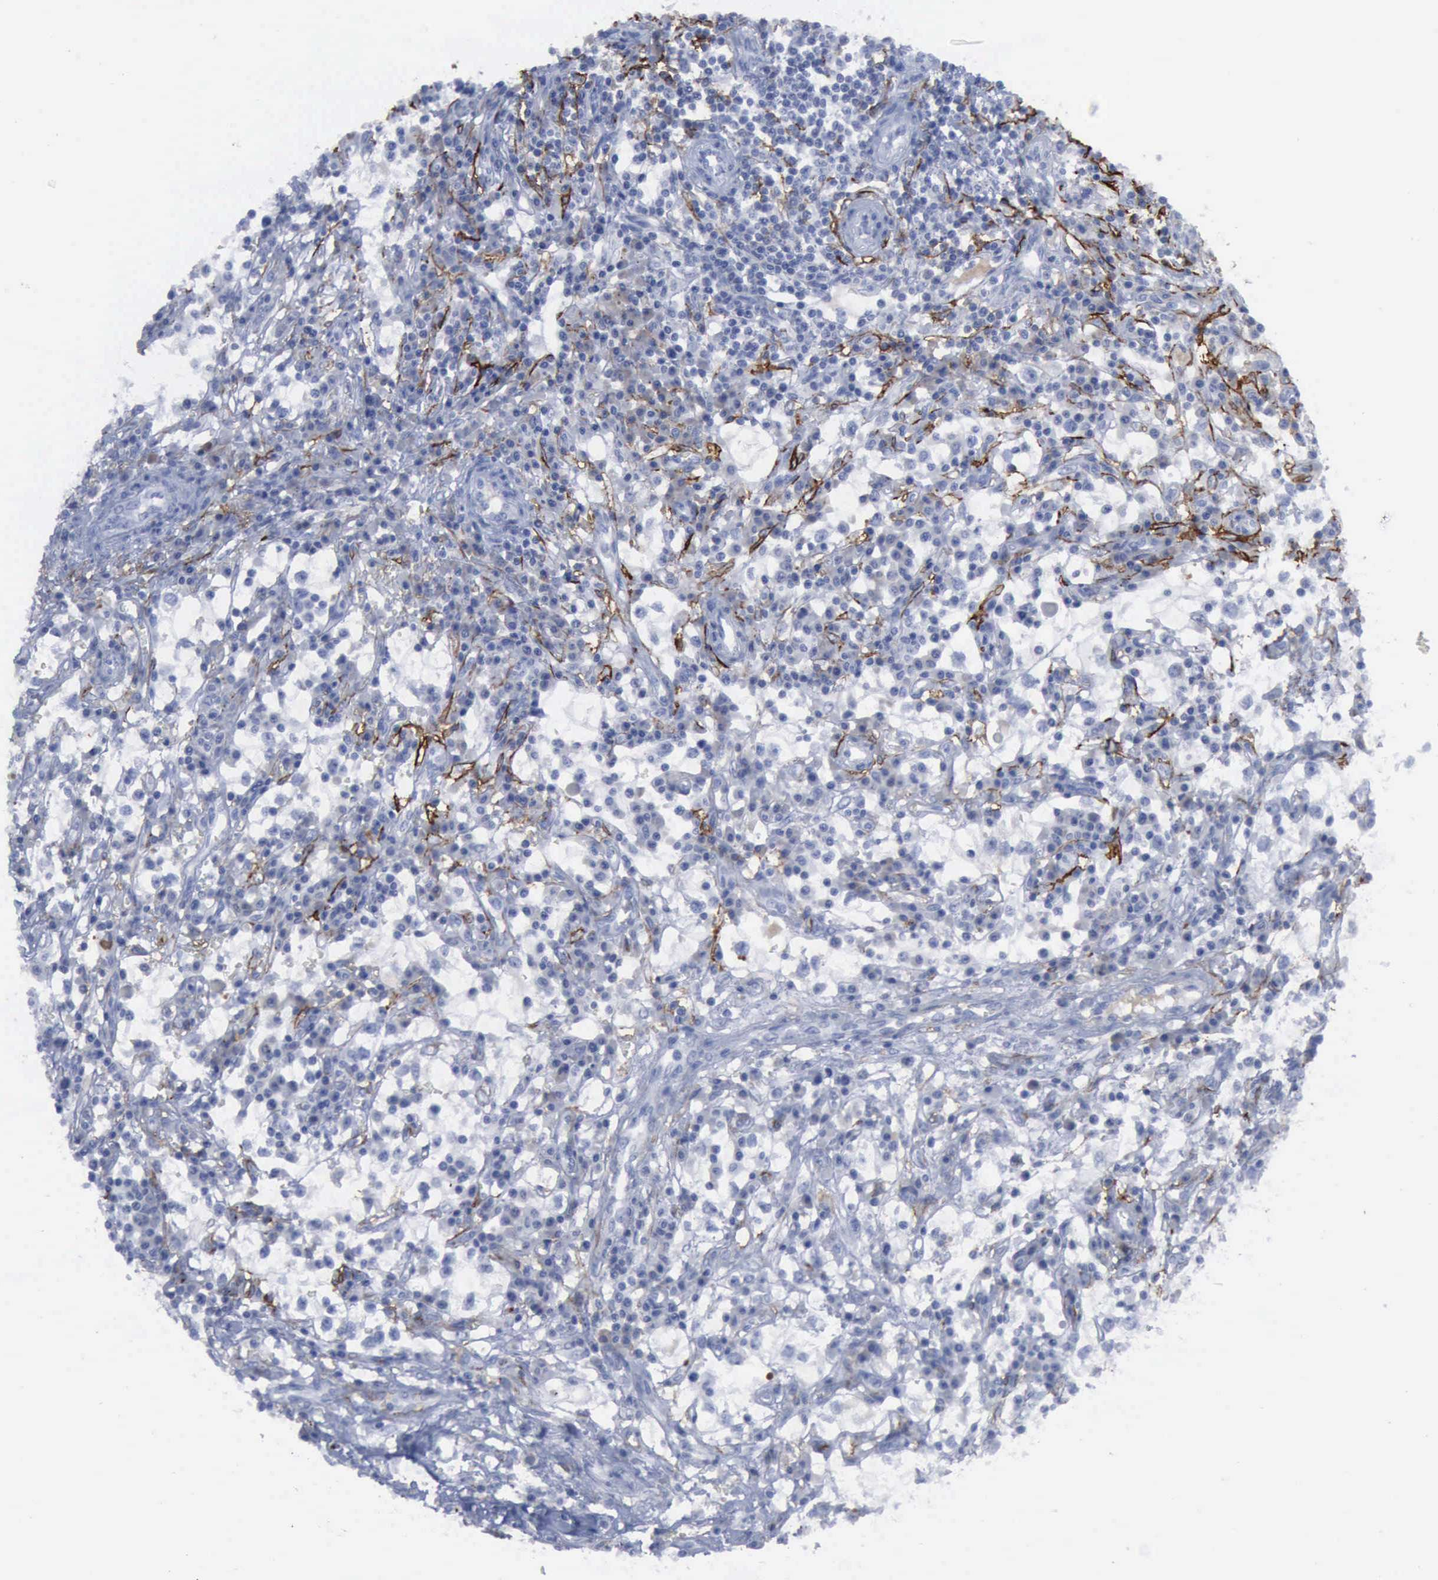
{"staining": {"intensity": "negative", "quantity": "none", "location": "none"}, "tissue": "renal cancer", "cell_type": "Tumor cells", "image_type": "cancer", "snomed": [{"axis": "morphology", "description": "Adenocarcinoma, NOS"}, {"axis": "topography", "description": "Kidney"}], "caption": "A histopathology image of renal adenocarcinoma stained for a protein reveals no brown staining in tumor cells. (DAB IHC with hematoxylin counter stain).", "gene": "NGFR", "patient": {"sex": "male", "age": 82}}